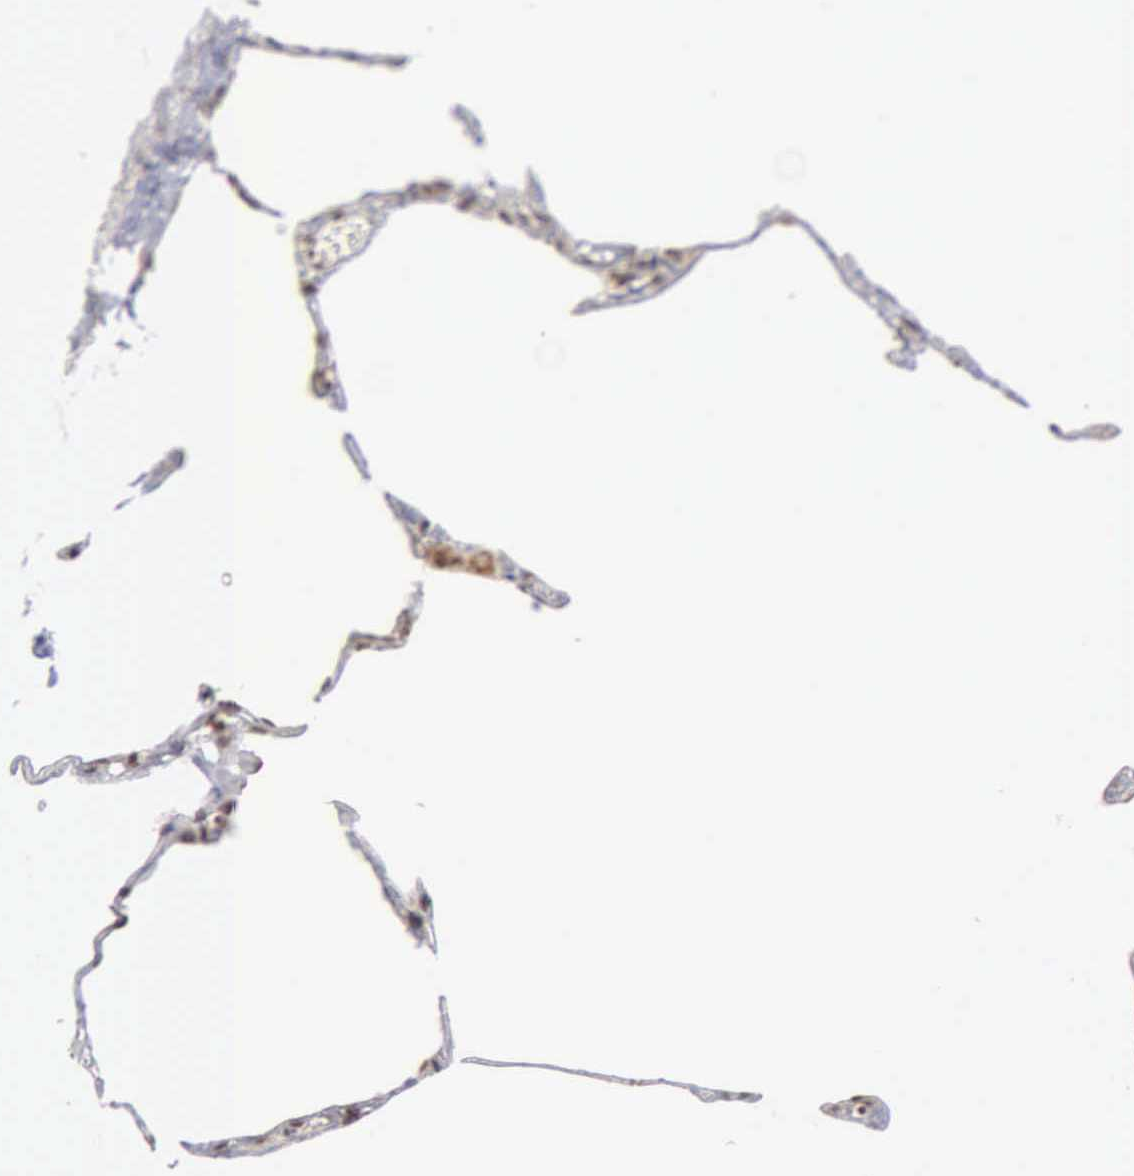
{"staining": {"intensity": "moderate", "quantity": ">75%", "location": "cytoplasmic/membranous,nuclear"}, "tissue": "lung", "cell_type": "Alveolar cells", "image_type": "normal", "snomed": [{"axis": "morphology", "description": "Normal tissue, NOS"}, {"axis": "topography", "description": "Lung"}], "caption": "The micrograph shows immunohistochemical staining of benign lung. There is moderate cytoplasmic/membranous,nuclear positivity is present in about >75% of alveolar cells. Using DAB (brown) and hematoxylin (blue) stains, captured at high magnification using brightfield microscopy.", "gene": "GTF2A1", "patient": {"sex": "female", "age": 75}}